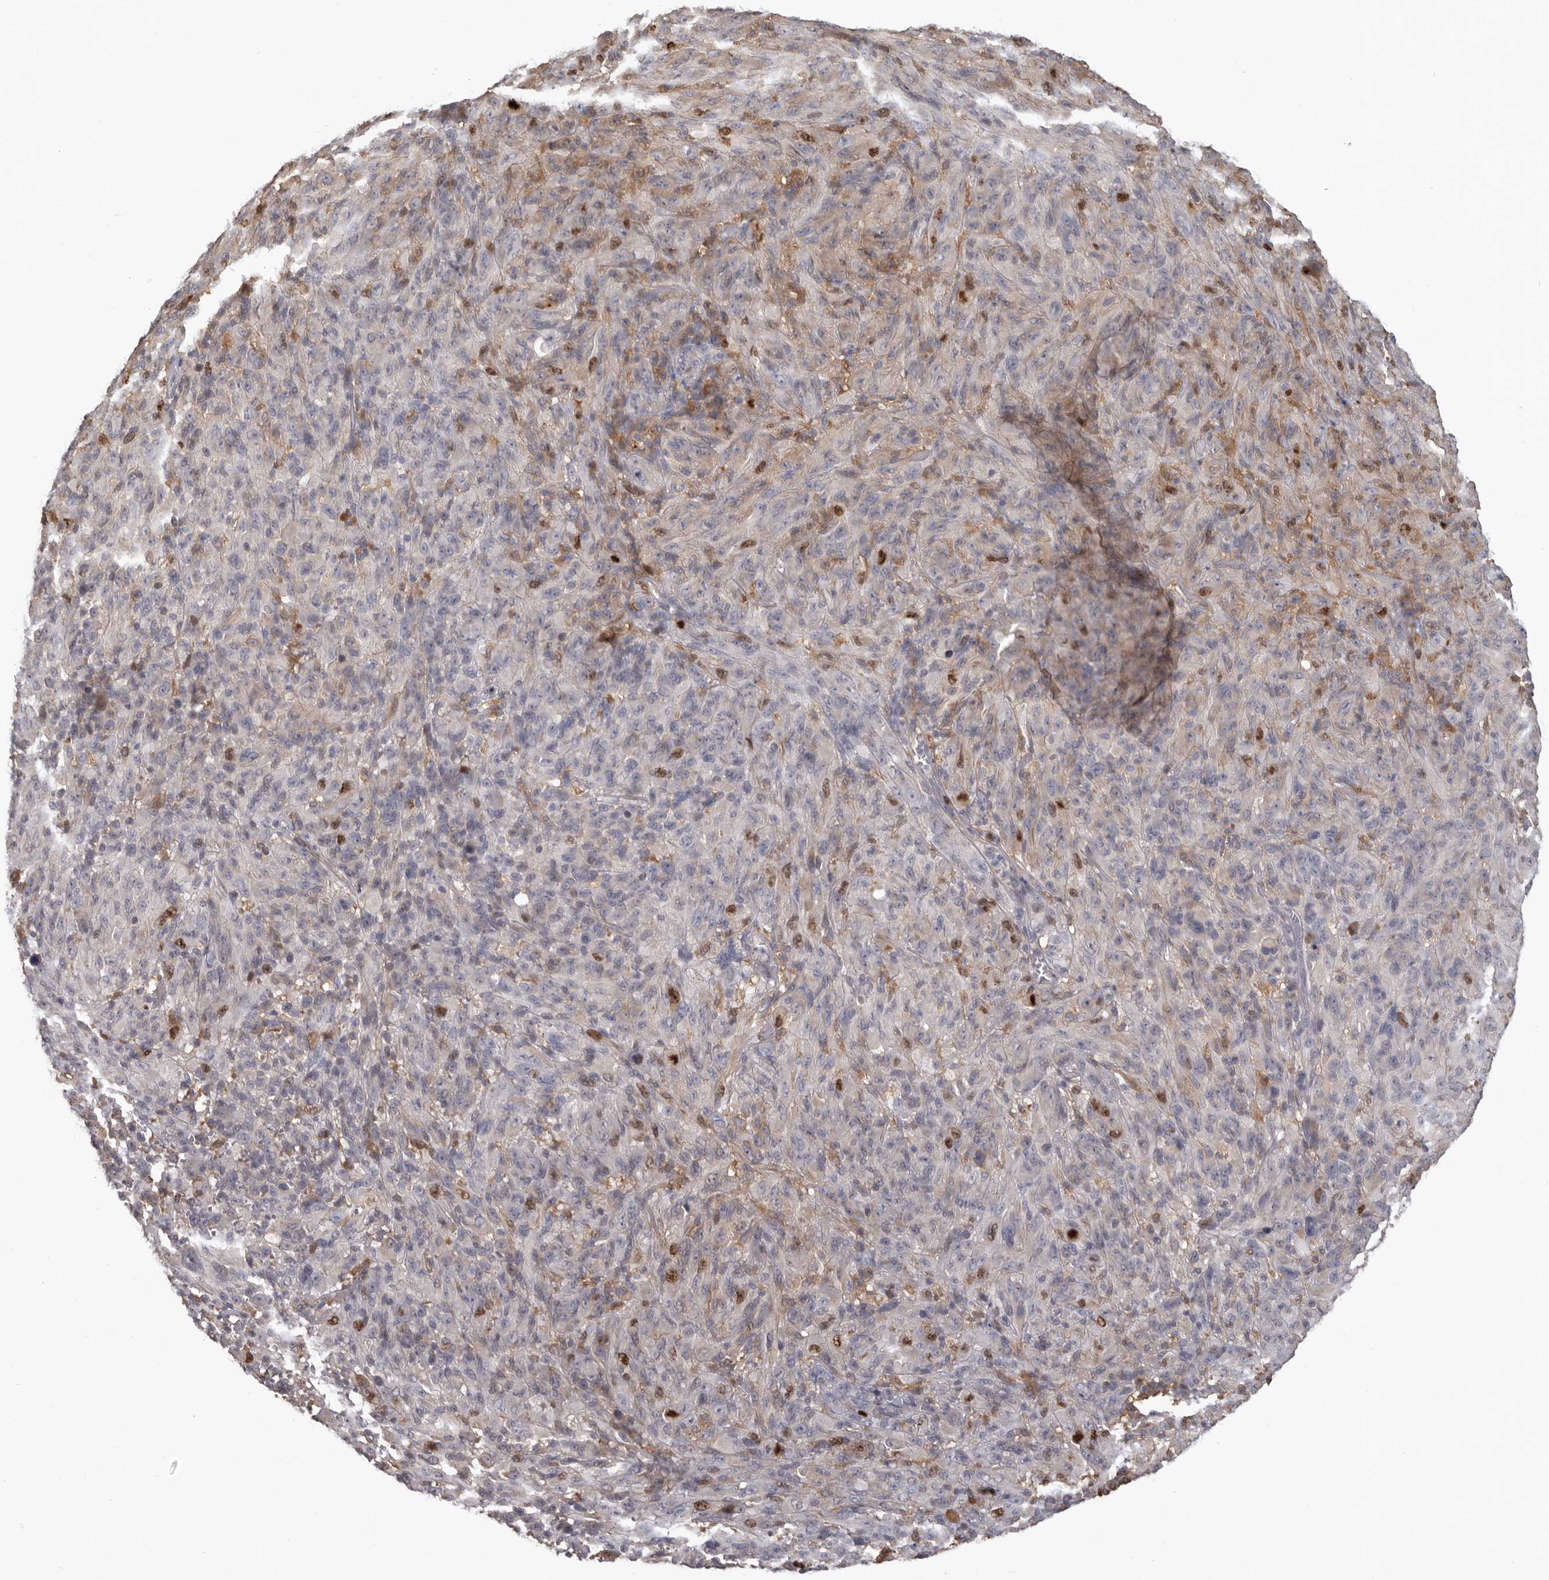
{"staining": {"intensity": "moderate", "quantity": "<25%", "location": "nuclear"}, "tissue": "melanoma", "cell_type": "Tumor cells", "image_type": "cancer", "snomed": [{"axis": "morphology", "description": "Malignant melanoma, NOS"}, {"axis": "topography", "description": "Skin of head"}], "caption": "DAB immunohistochemical staining of melanoma reveals moderate nuclear protein staining in about <25% of tumor cells. Using DAB (brown) and hematoxylin (blue) stains, captured at high magnification using brightfield microscopy.", "gene": "CDCA8", "patient": {"sex": "male", "age": 96}}